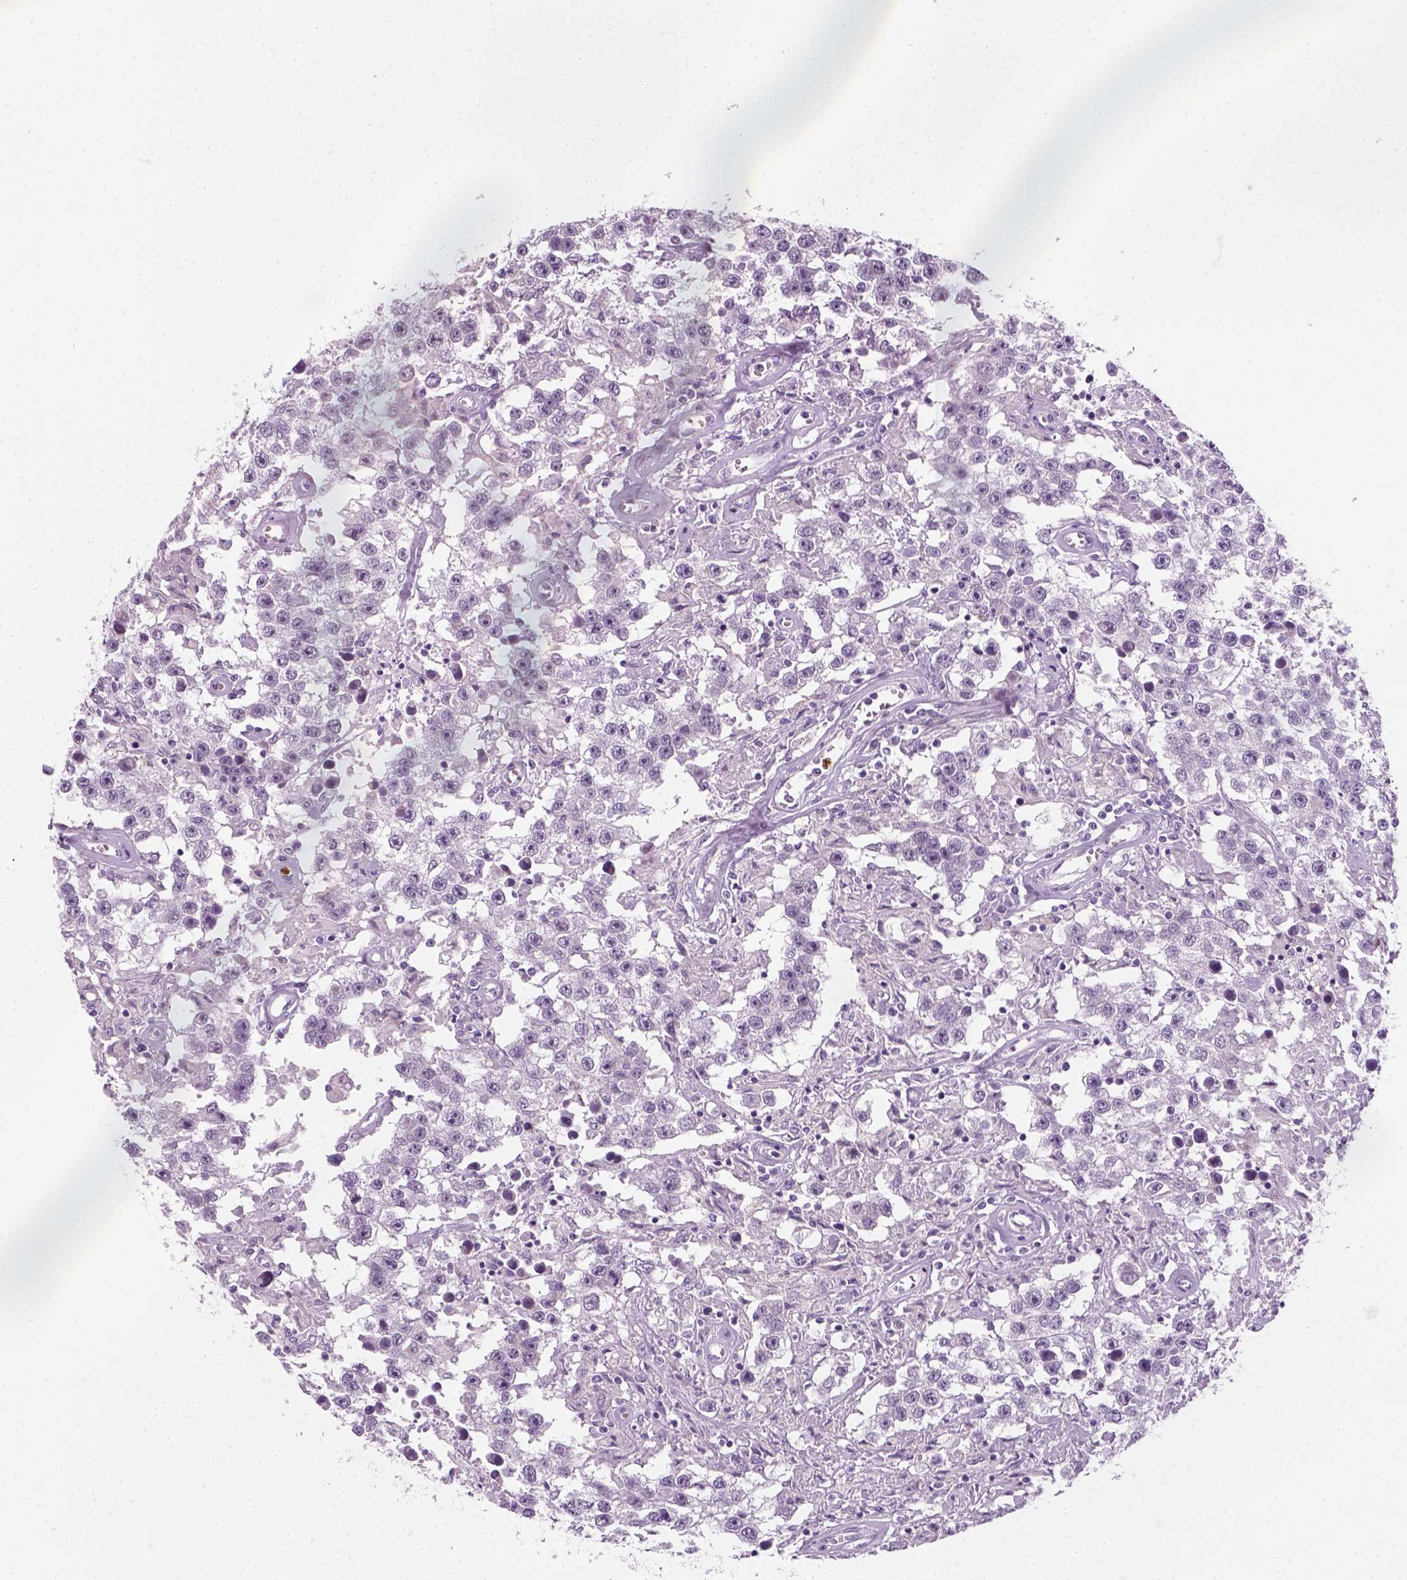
{"staining": {"intensity": "negative", "quantity": "none", "location": "none"}, "tissue": "testis cancer", "cell_type": "Tumor cells", "image_type": "cancer", "snomed": [{"axis": "morphology", "description": "Seminoma, NOS"}, {"axis": "topography", "description": "Testis"}], "caption": "Immunohistochemistry (IHC) micrograph of neoplastic tissue: human testis seminoma stained with DAB shows no significant protein staining in tumor cells. (DAB IHC, high magnification).", "gene": "IL4", "patient": {"sex": "male", "age": 43}}